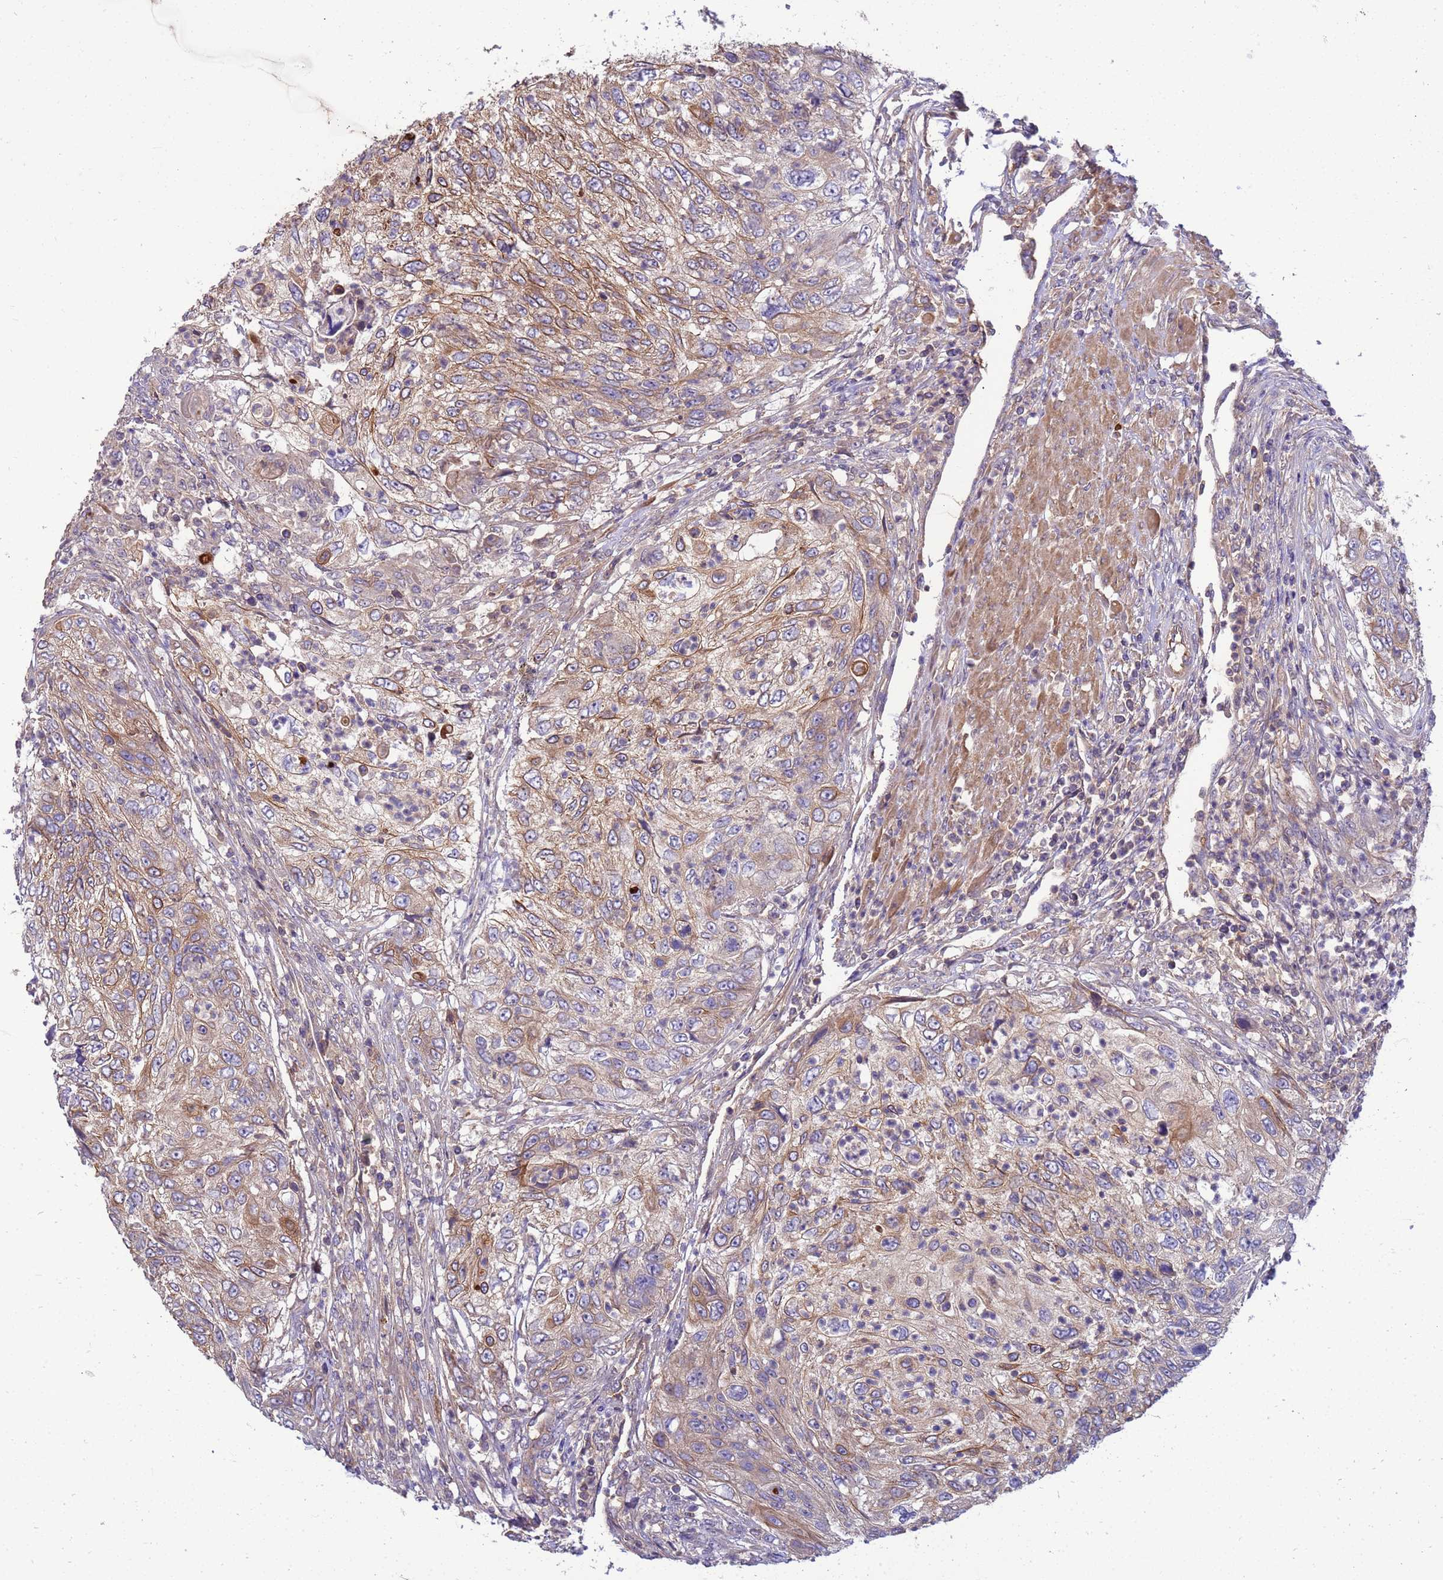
{"staining": {"intensity": "moderate", "quantity": ">75%", "location": "cytoplasmic/membranous"}, "tissue": "urothelial cancer", "cell_type": "Tumor cells", "image_type": "cancer", "snomed": [{"axis": "morphology", "description": "Urothelial carcinoma, High grade"}, {"axis": "topography", "description": "Urinary bladder"}], "caption": "The micrograph demonstrates a brown stain indicating the presence of a protein in the cytoplasmic/membranous of tumor cells in urothelial cancer.", "gene": "SMCO3", "patient": {"sex": "female", "age": 60}}